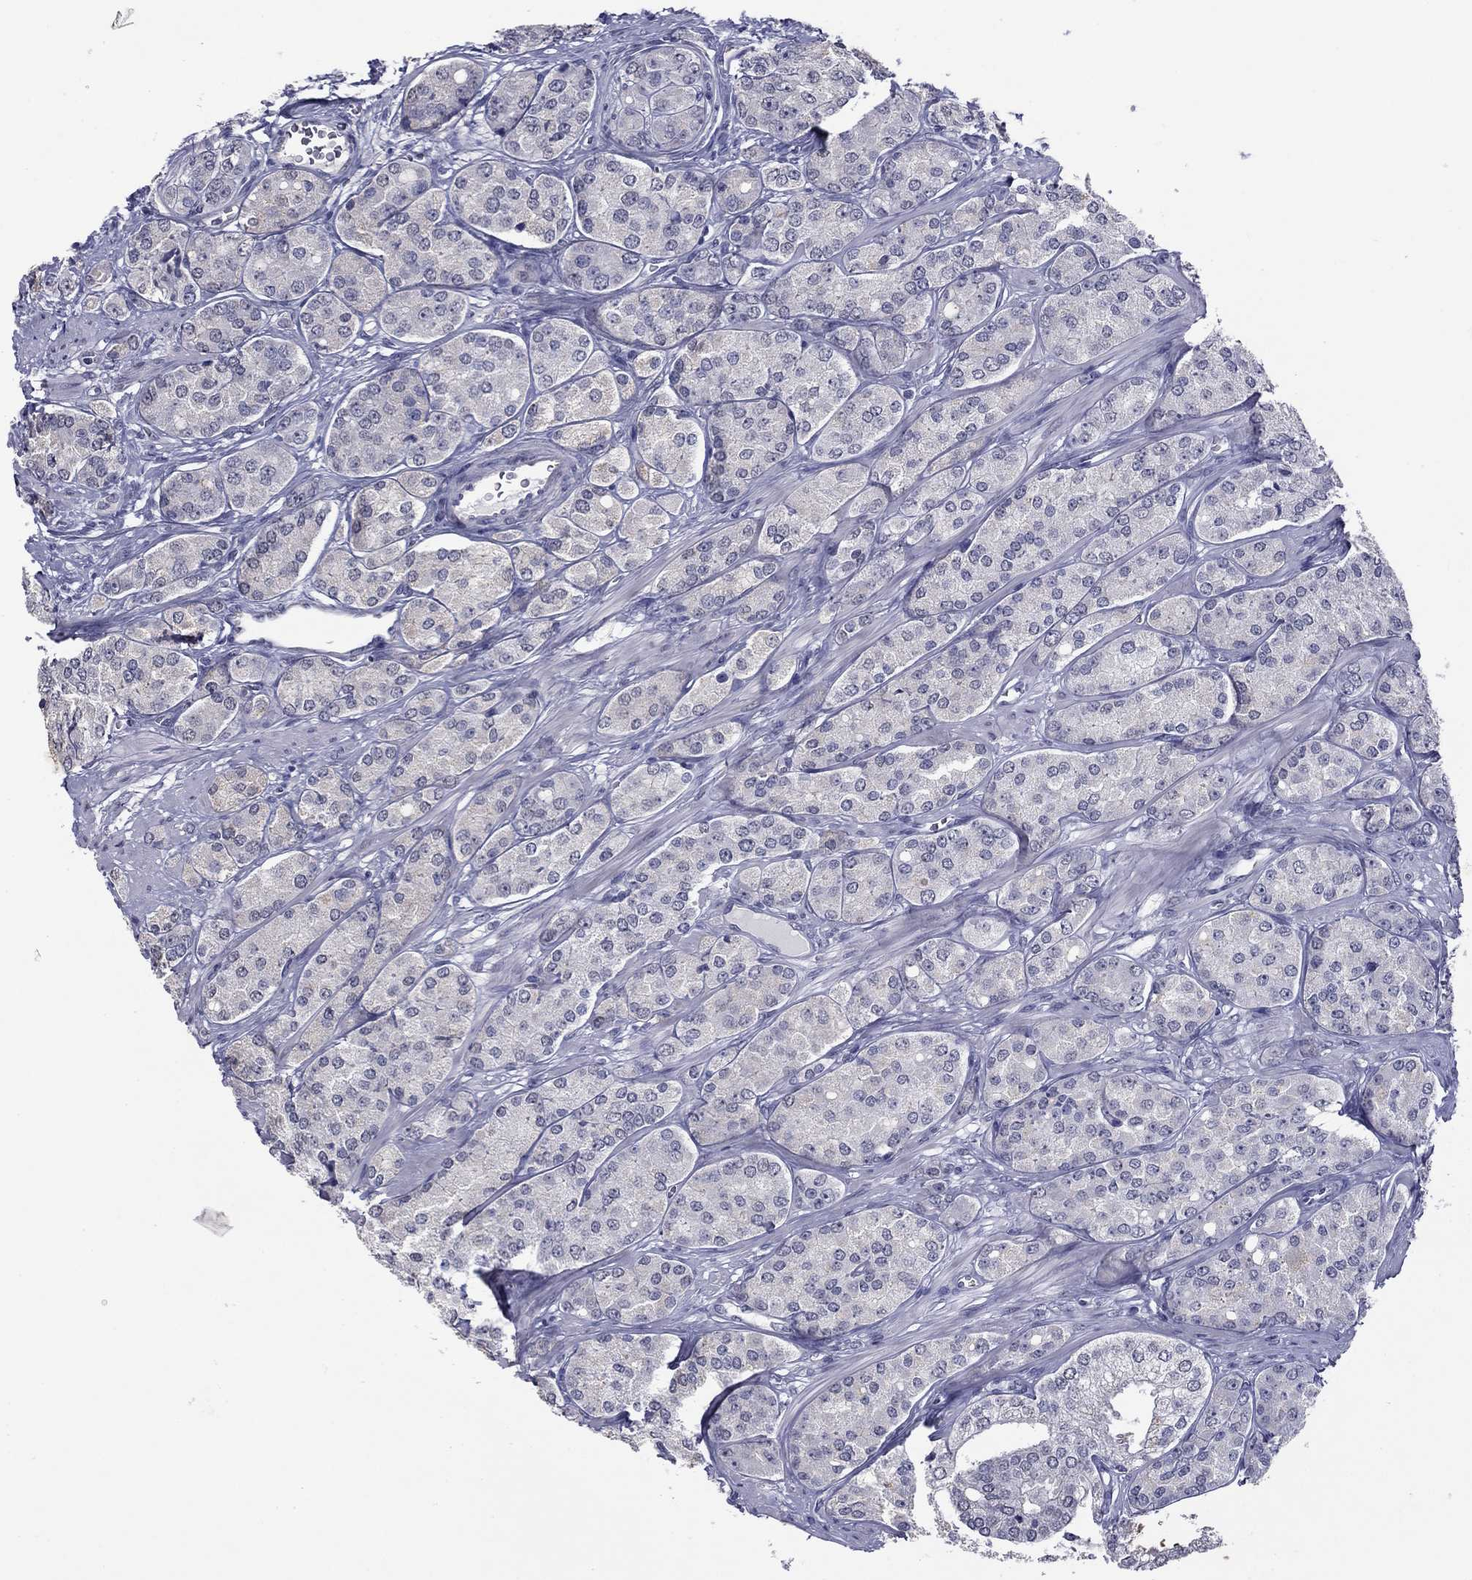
{"staining": {"intensity": "negative", "quantity": "none", "location": "none"}, "tissue": "prostate cancer", "cell_type": "Tumor cells", "image_type": "cancer", "snomed": [{"axis": "morphology", "description": "Adenocarcinoma, NOS"}, {"axis": "topography", "description": "Prostate"}], "caption": "Human prostate adenocarcinoma stained for a protein using immunohistochemistry demonstrates no staining in tumor cells.", "gene": "HAO1", "patient": {"sex": "male", "age": 67}}